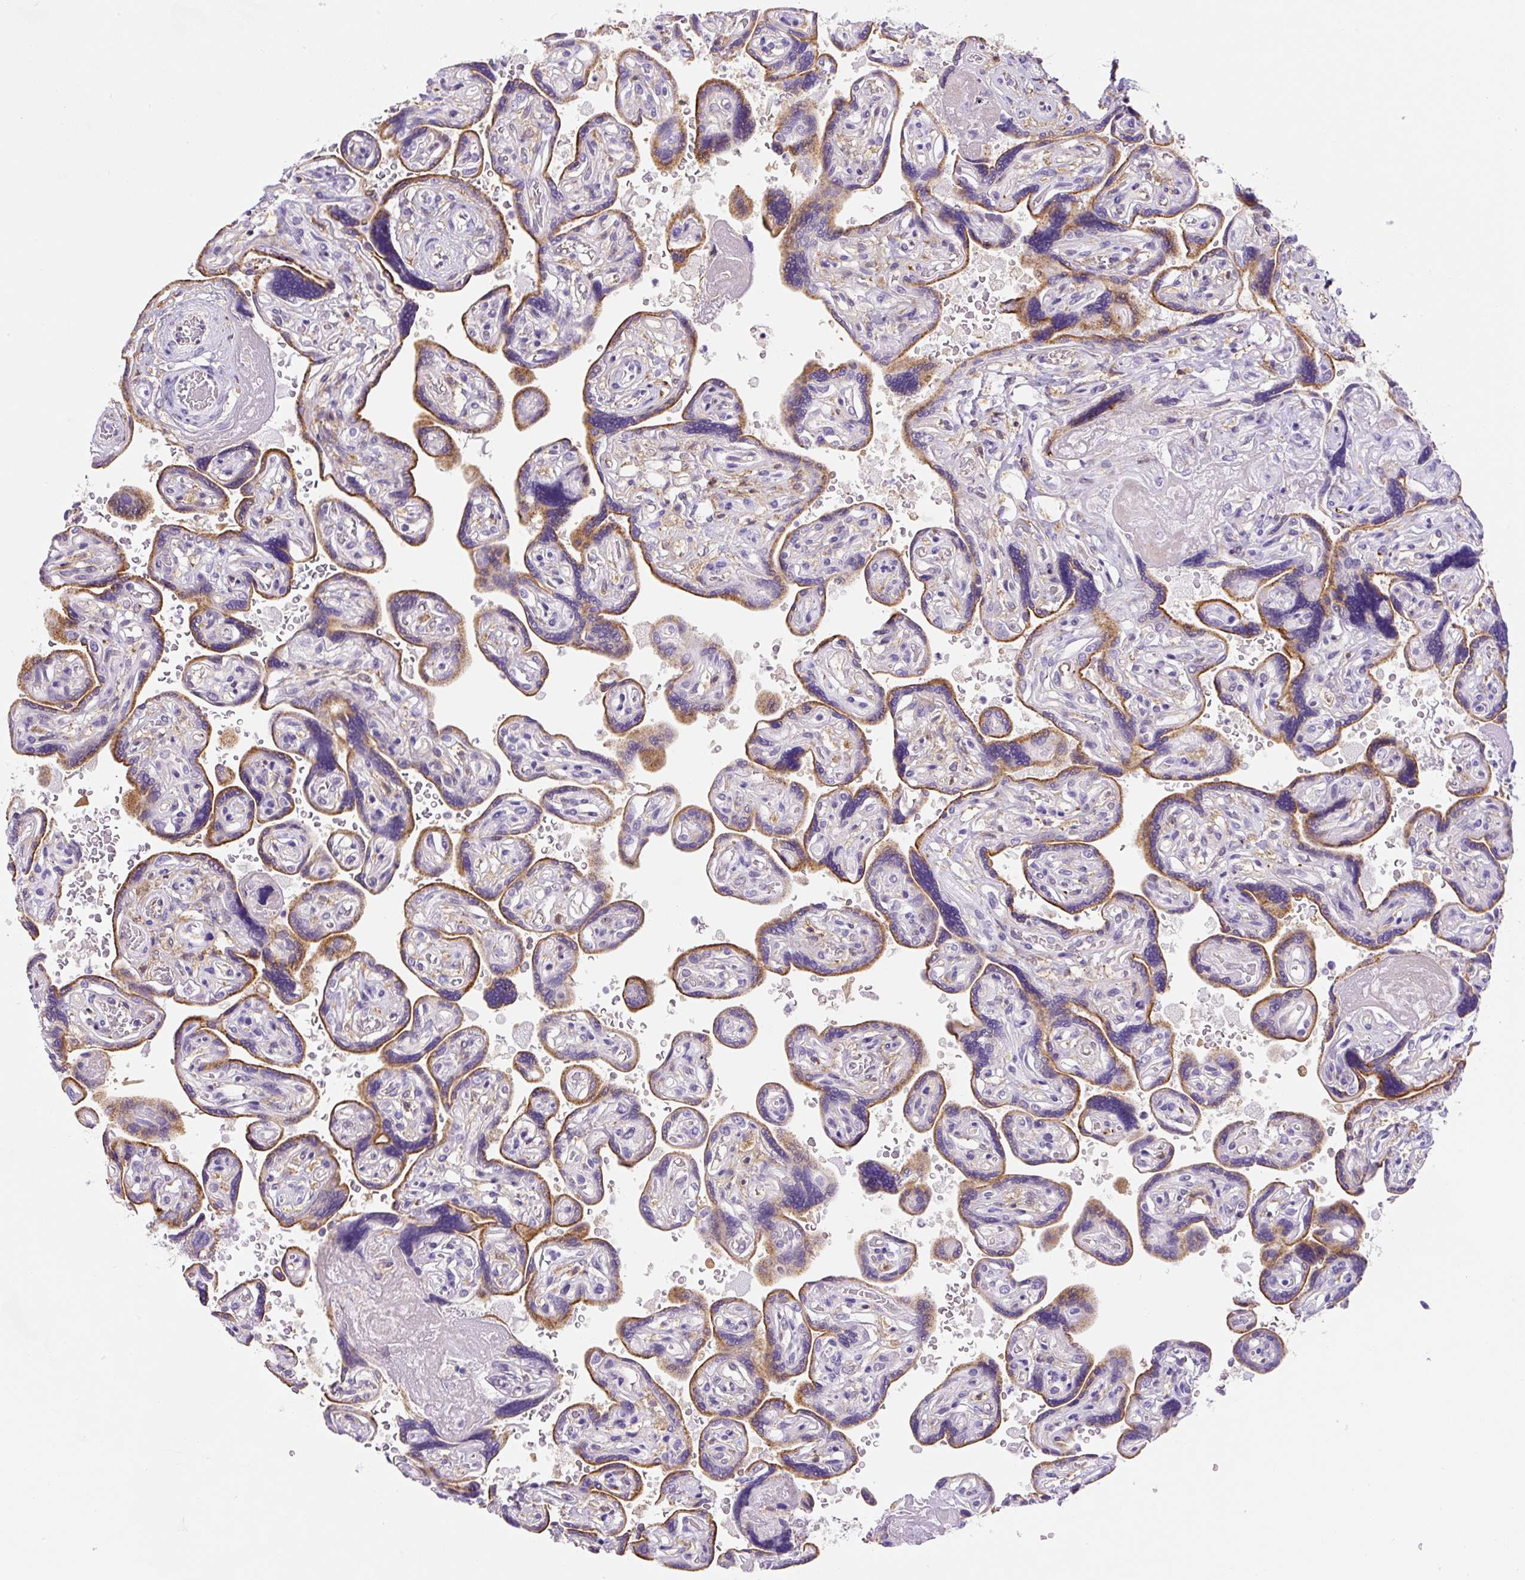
{"staining": {"intensity": "weak", "quantity": ">75%", "location": "cytoplasmic/membranous"}, "tissue": "placenta", "cell_type": "Trophoblastic cells", "image_type": "normal", "snomed": [{"axis": "morphology", "description": "Normal tissue, NOS"}, {"axis": "topography", "description": "Placenta"}], "caption": "DAB immunohistochemical staining of benign placenta exhibits weak cytoplasmic/membranous protein expression in approximately >75% of trophoblastic cells. (Stains: DAB (3,3'-diaminobenzidine) in brown, nuclei in blue, Microscopy: brightfield microscopy at high magnification).", "gene": "ASB4", "patient": {"sex": "female", "age": 32}}